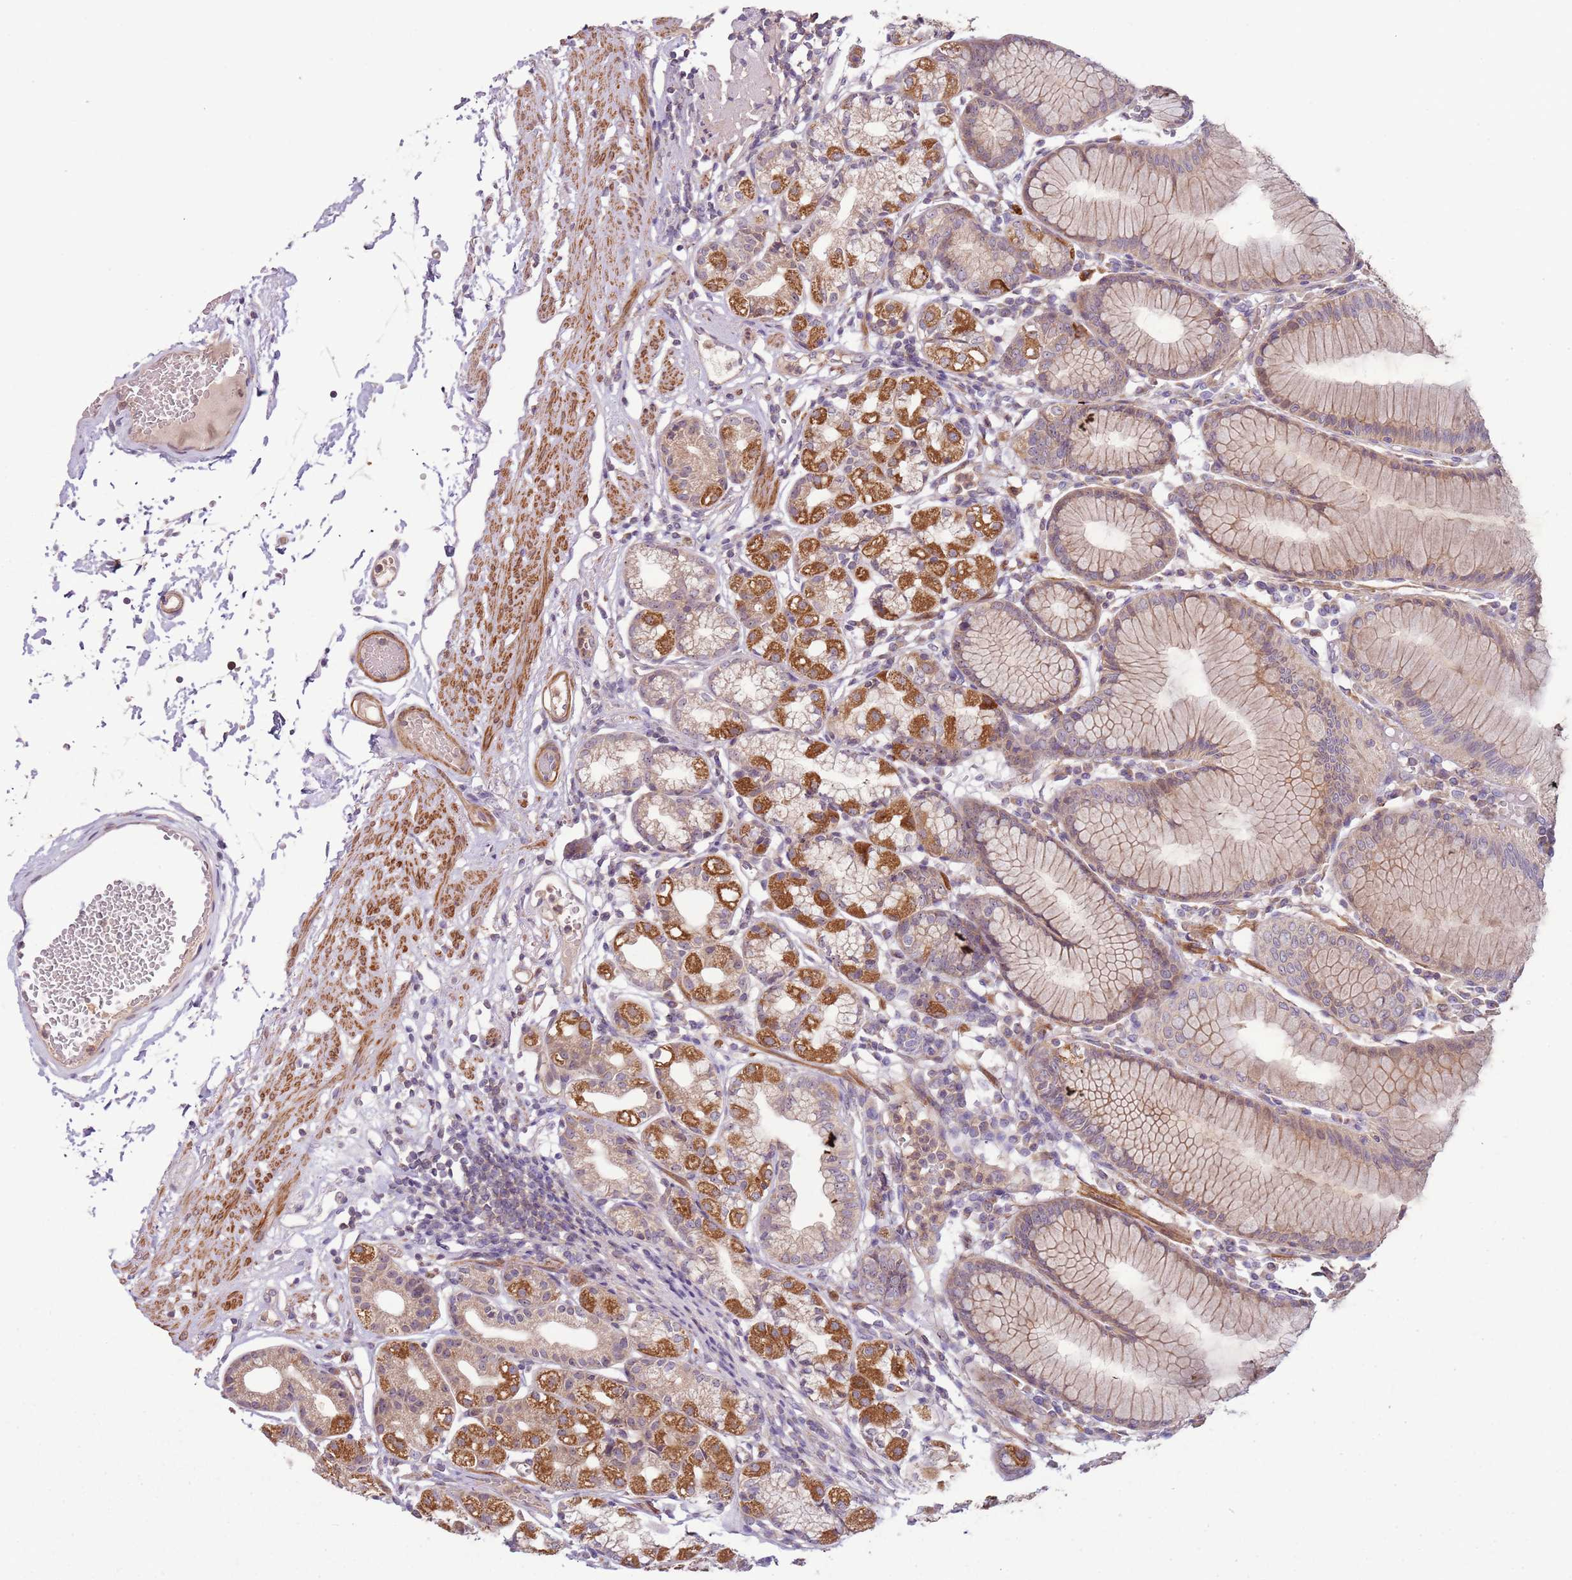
{"staining": {"intensity": "moderate", "quantity": "25%-75%", "location": "cytoplasmic/membranous"}, "tissue": "stomach", "cell_type": "Glandular cells", "image_type": "normal", "snomed": [{"axis": "morphology", "description": "Normal tissue, NOS"}, {"axis": "topography", "description": "Stomach"}], "caption": "A brown stain labels moderate cytoplasmic/membranous positivity of a protein in glandular cells of benign human stomach.", "gene": "DTD2", "patient": {"sex": "female", "age": 57}}